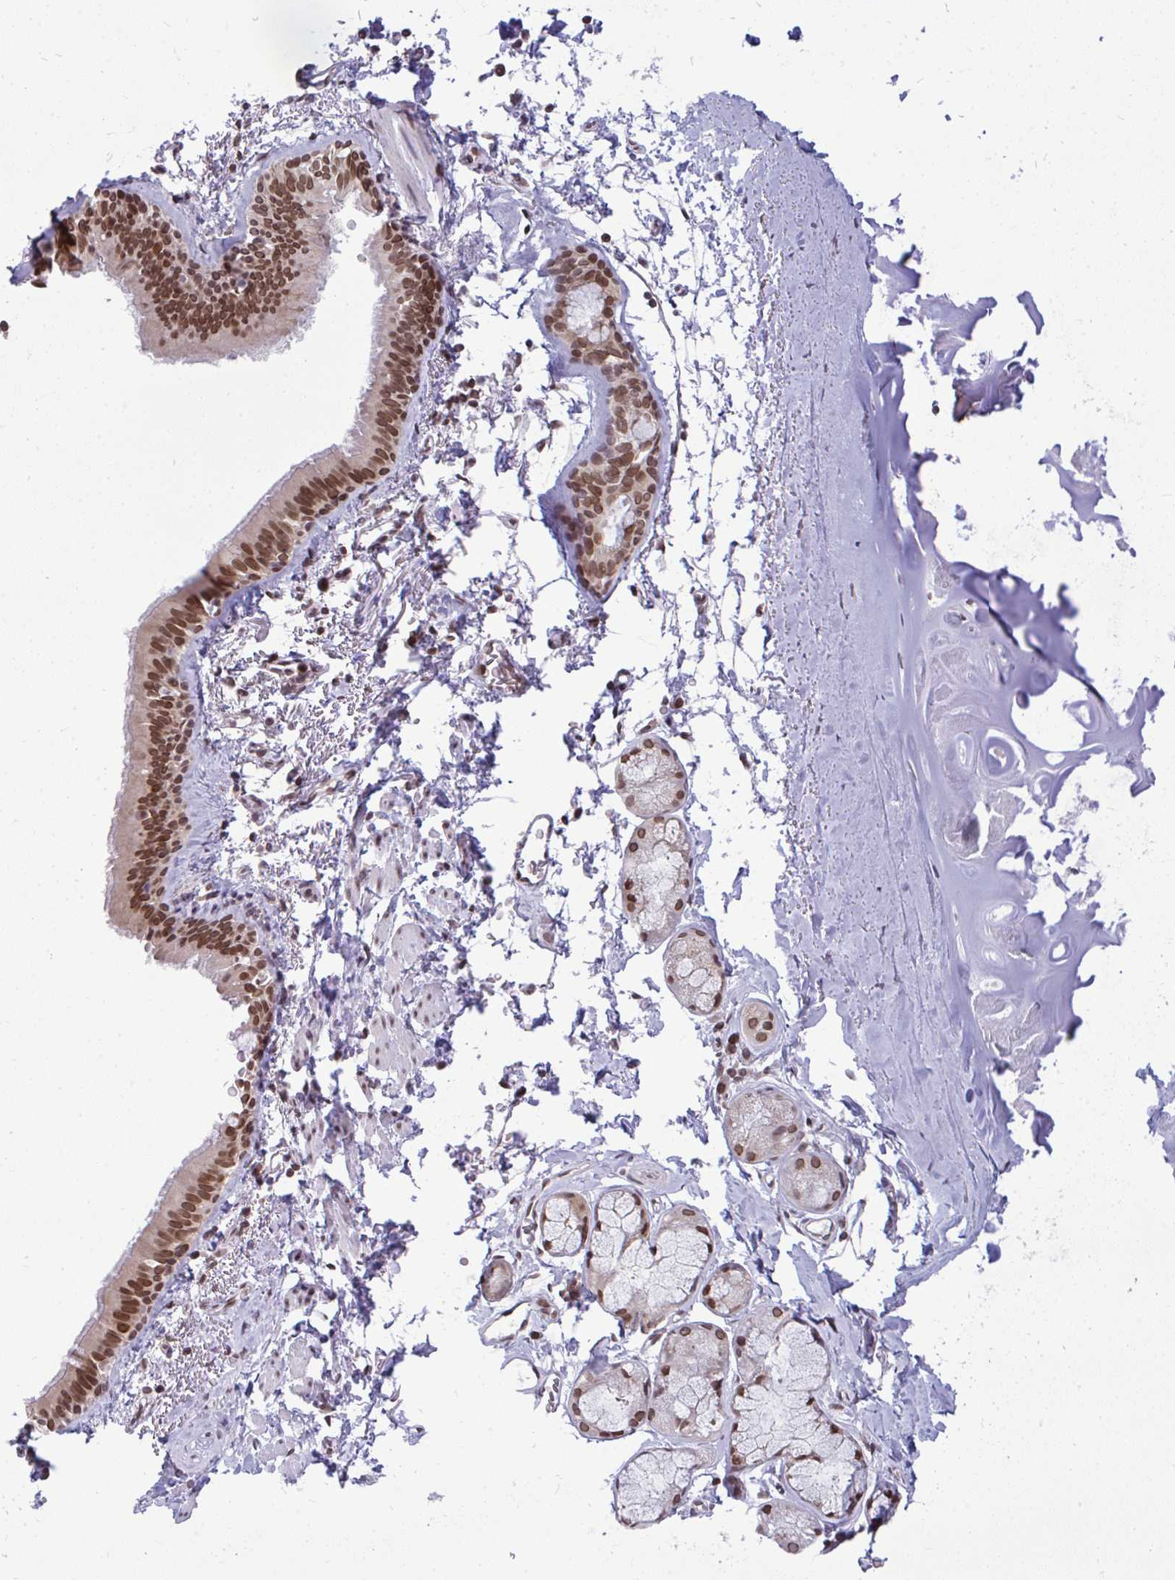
{"staining": {"intensity": "negative", "quantity": "none", "location": "none"}, "tissue": "soft tissue", "cell_type": "Chondrocytes", "image_type": "normal", "snomed": [{"axis": "morphology", "description": "Normal tissue, NOS"}, {"axis": "topography", "description": "Cartilage tissue"}, {"axis": "topography", "description": "Bronchus"}, {"axis": "topography", "description": "Peripheral nerve tissue"}], "caption": "A high-resolution image shows immunohistochemistry (IHC) staining of normal soft tissue, which reveals no significant positivity in chondrocytes.", "gene": "JPT1", "patient": {"sex": "male", "age": 67}}